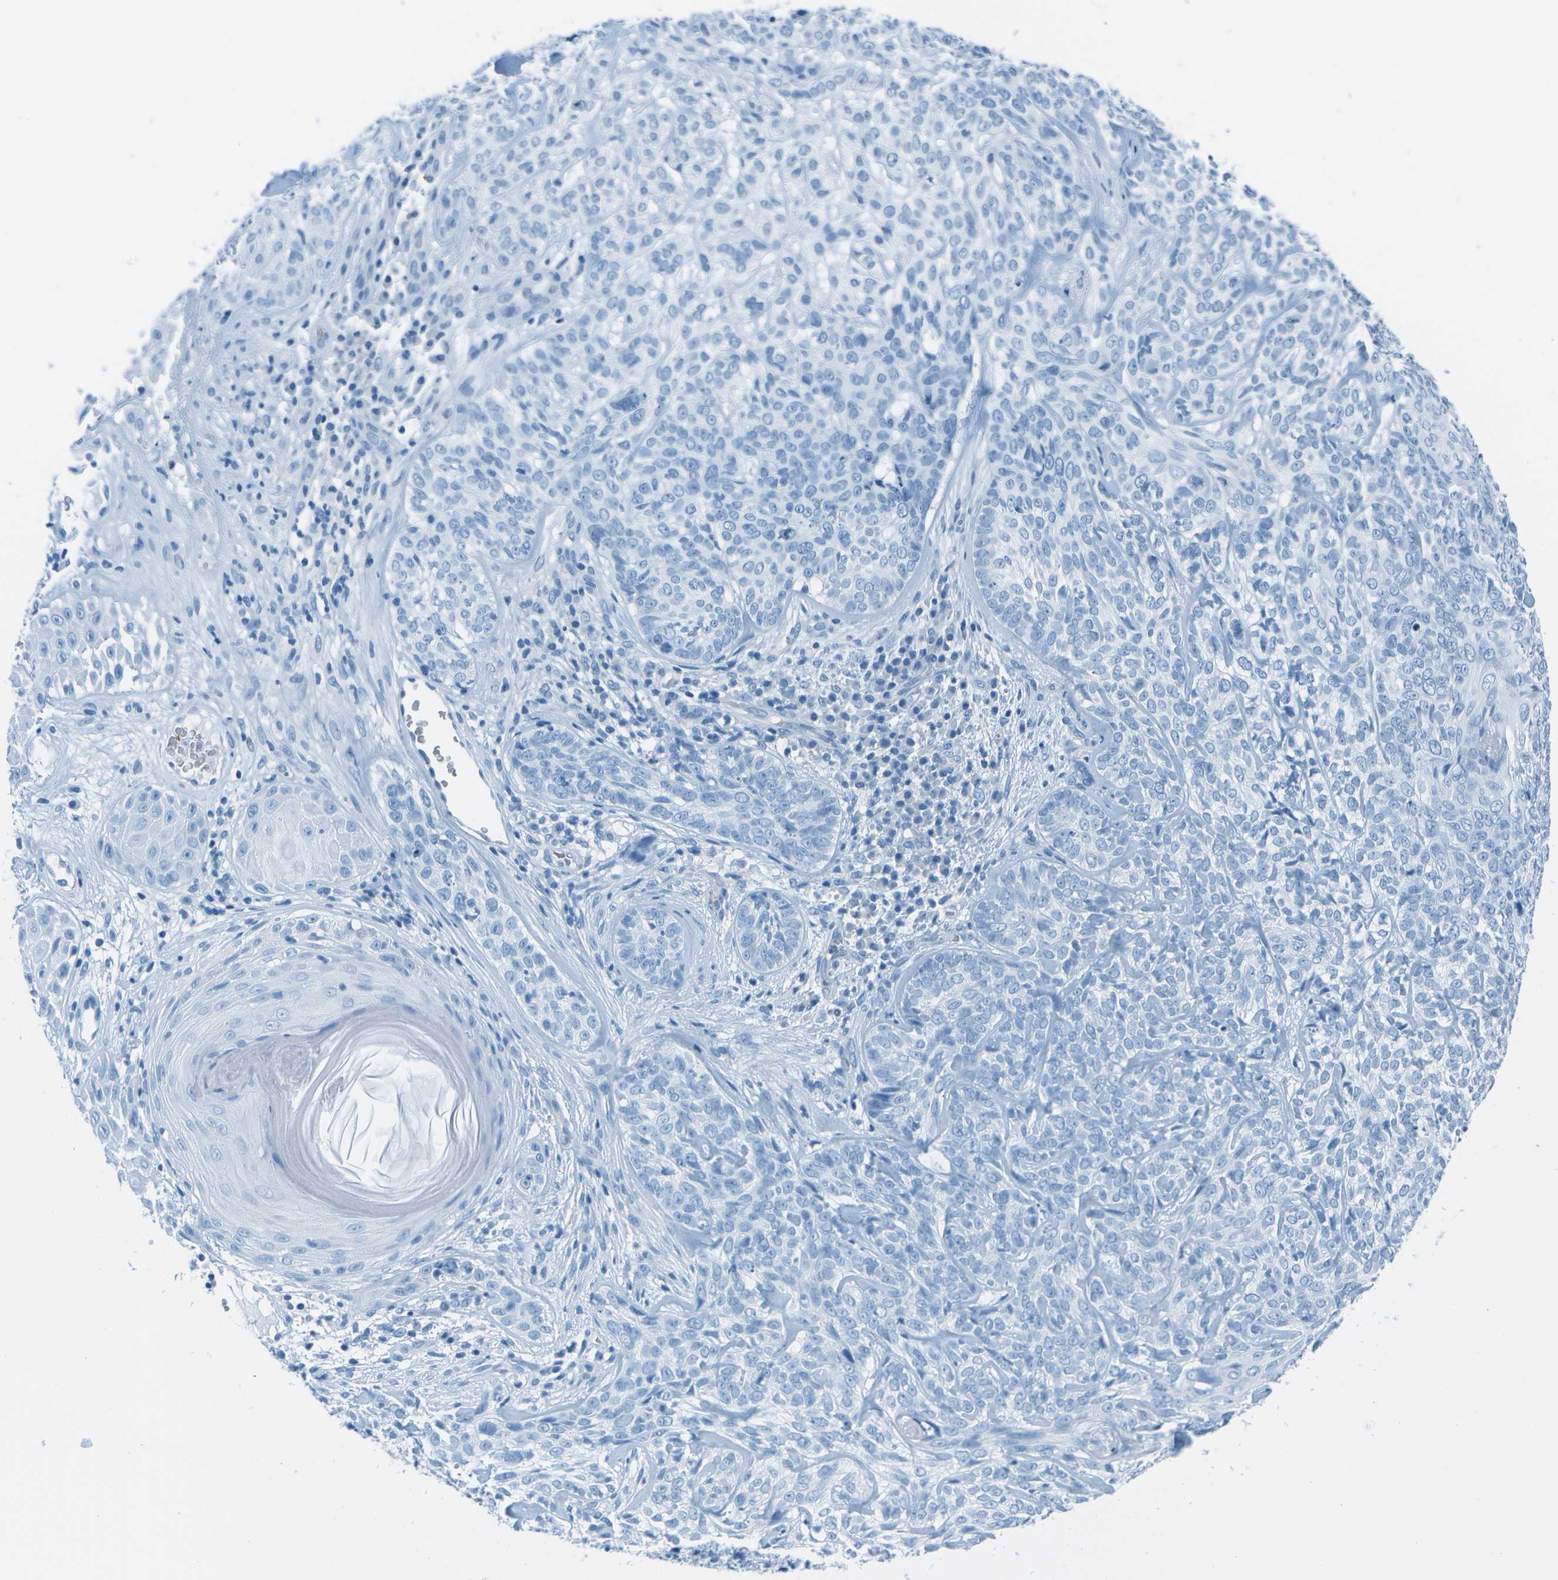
{"staining": {"intensity": "negative", "quantity": "none", "location": "none"}, "tissue": "skin cancer", "cell_type": "Tumor cells", "image_type": "cancer", "snomed": [{"axis": "morphology", "description": "Basal cell carcinoma"}, {"axis": "topography", "description": "Skin"}], "caption": "A high-resolution photomicrograph shows immunohistochemistry staining of skin basal cell carcinoma, which reveals no significant expression in tumor cells.", "gene": "ASL", "patient": {"sex": "male", "age": 72}}